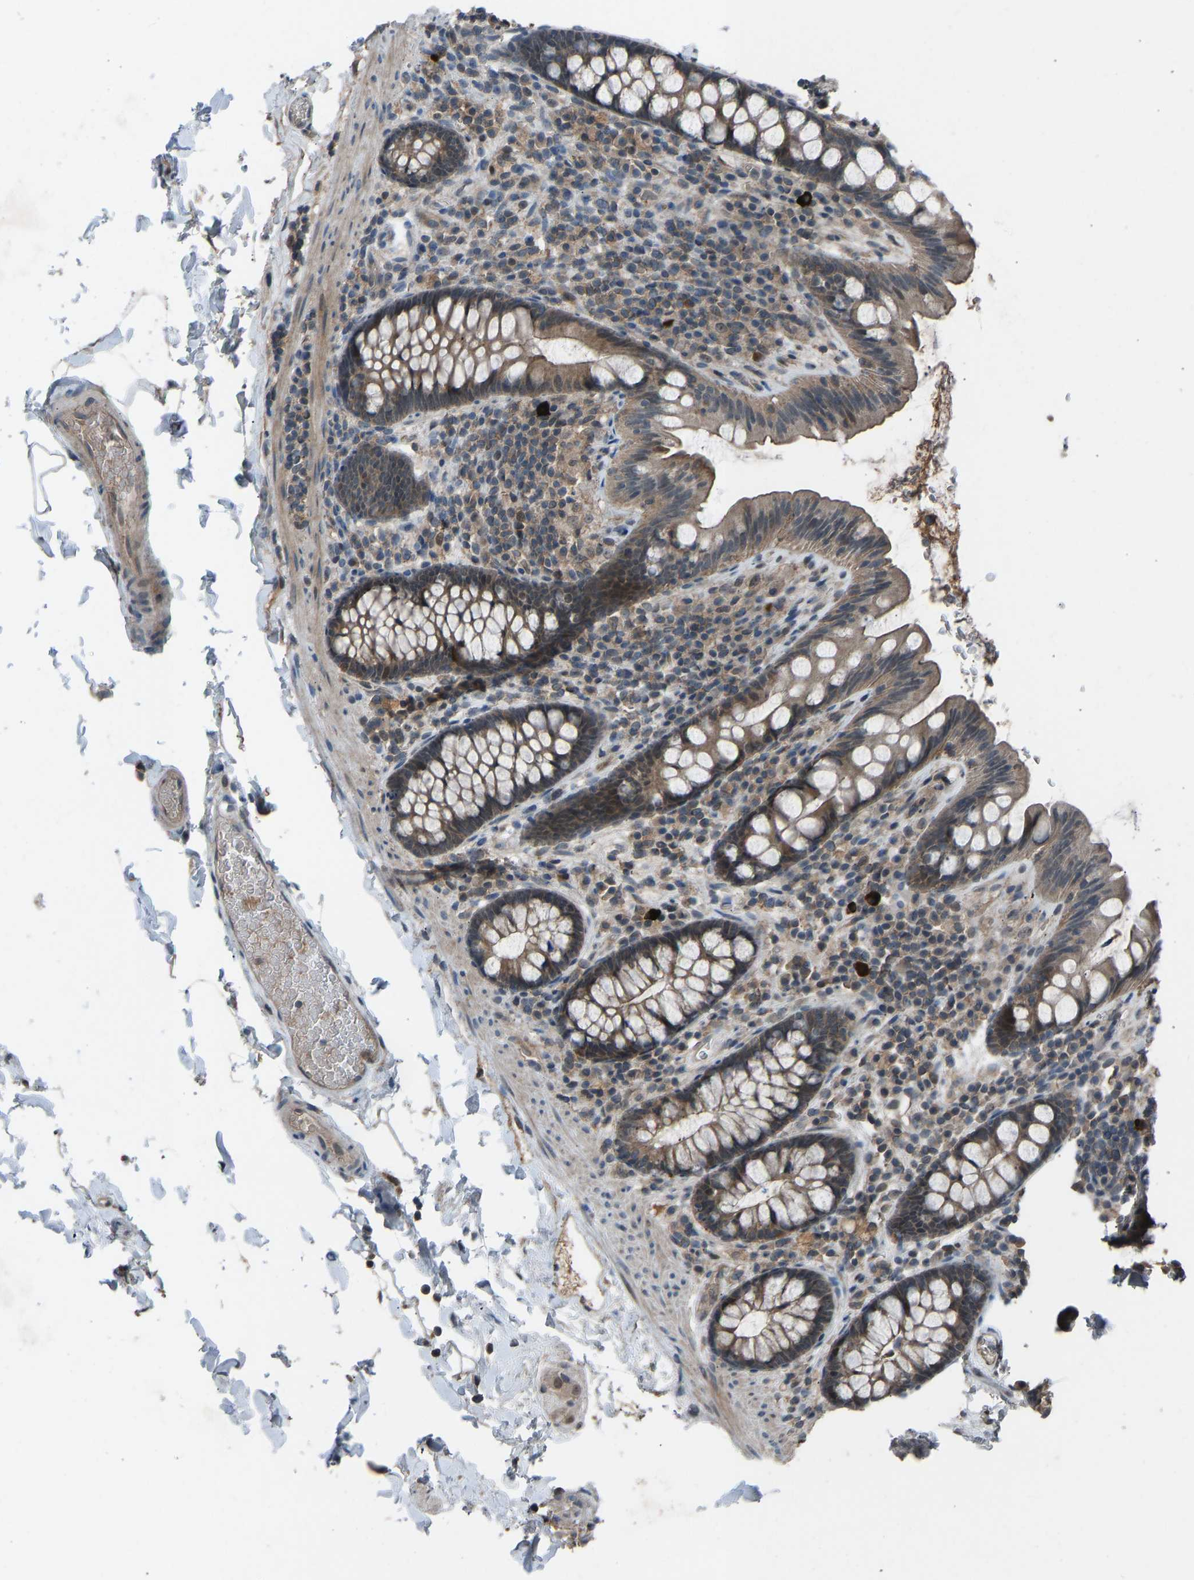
{"staining": {"intensity": "moderate", "quantity": ">75%", "location": "cytoplasmic/membranous"}, "tissue": "colon", "cell_type": "Endothelial cells", "image_type": "normal", "snomed": [{"axis": "morphology", "description": "Normal tissue, NOS"}, {"axis": "topography", "description": "Colon"}], "caption": "Protein analysis of benign colon shows moderate cytoplasmic/membranous staining in about >75% of endothelial cells. (Stains: DAB in brown, nuclei in blue, Microscopy: brightfield microscopy at high magnification).", "gene": "SLC43A1", "patient": {"sex": "female", "age": 80}}